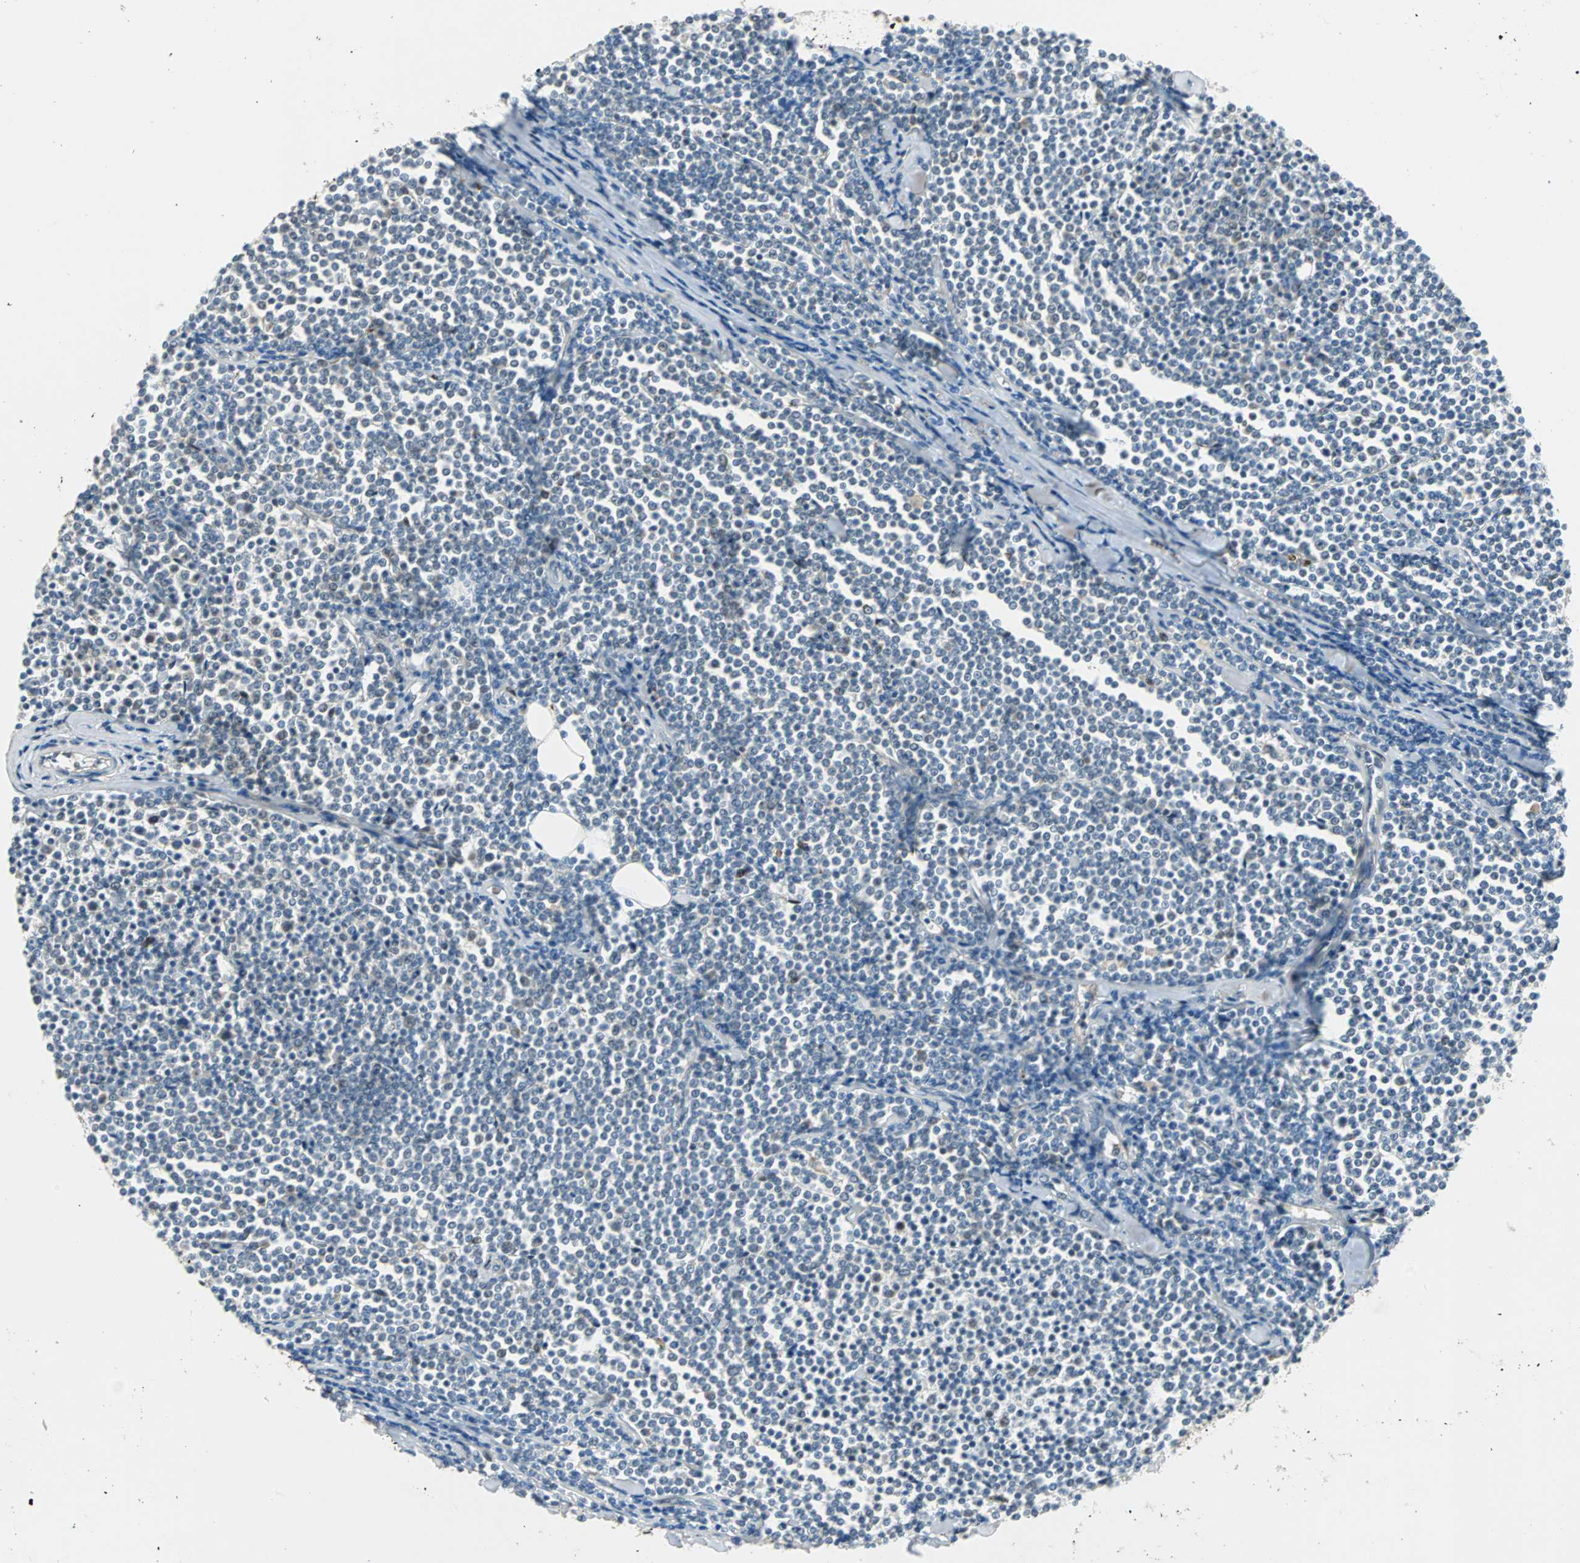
{"staining": {"intensity": "negative", "quantity": "none", "location": "none"}, "tissue": "lymphoma", "cell_type": "Tumor cells", "image_type": "cancer", "snomed": [{"axis": "morphology", "description": "Malignant lymphoma, non-Hodgkin's type, Low grade"}, {"axis": "topography", "description": "Soft tissue"}], "caption": "Lymphoma was stained to show a protein in brown. There is no significant expression in tumor cells.", "gene": "FHL2", "patient": {"sex": "male", "age": 92}}